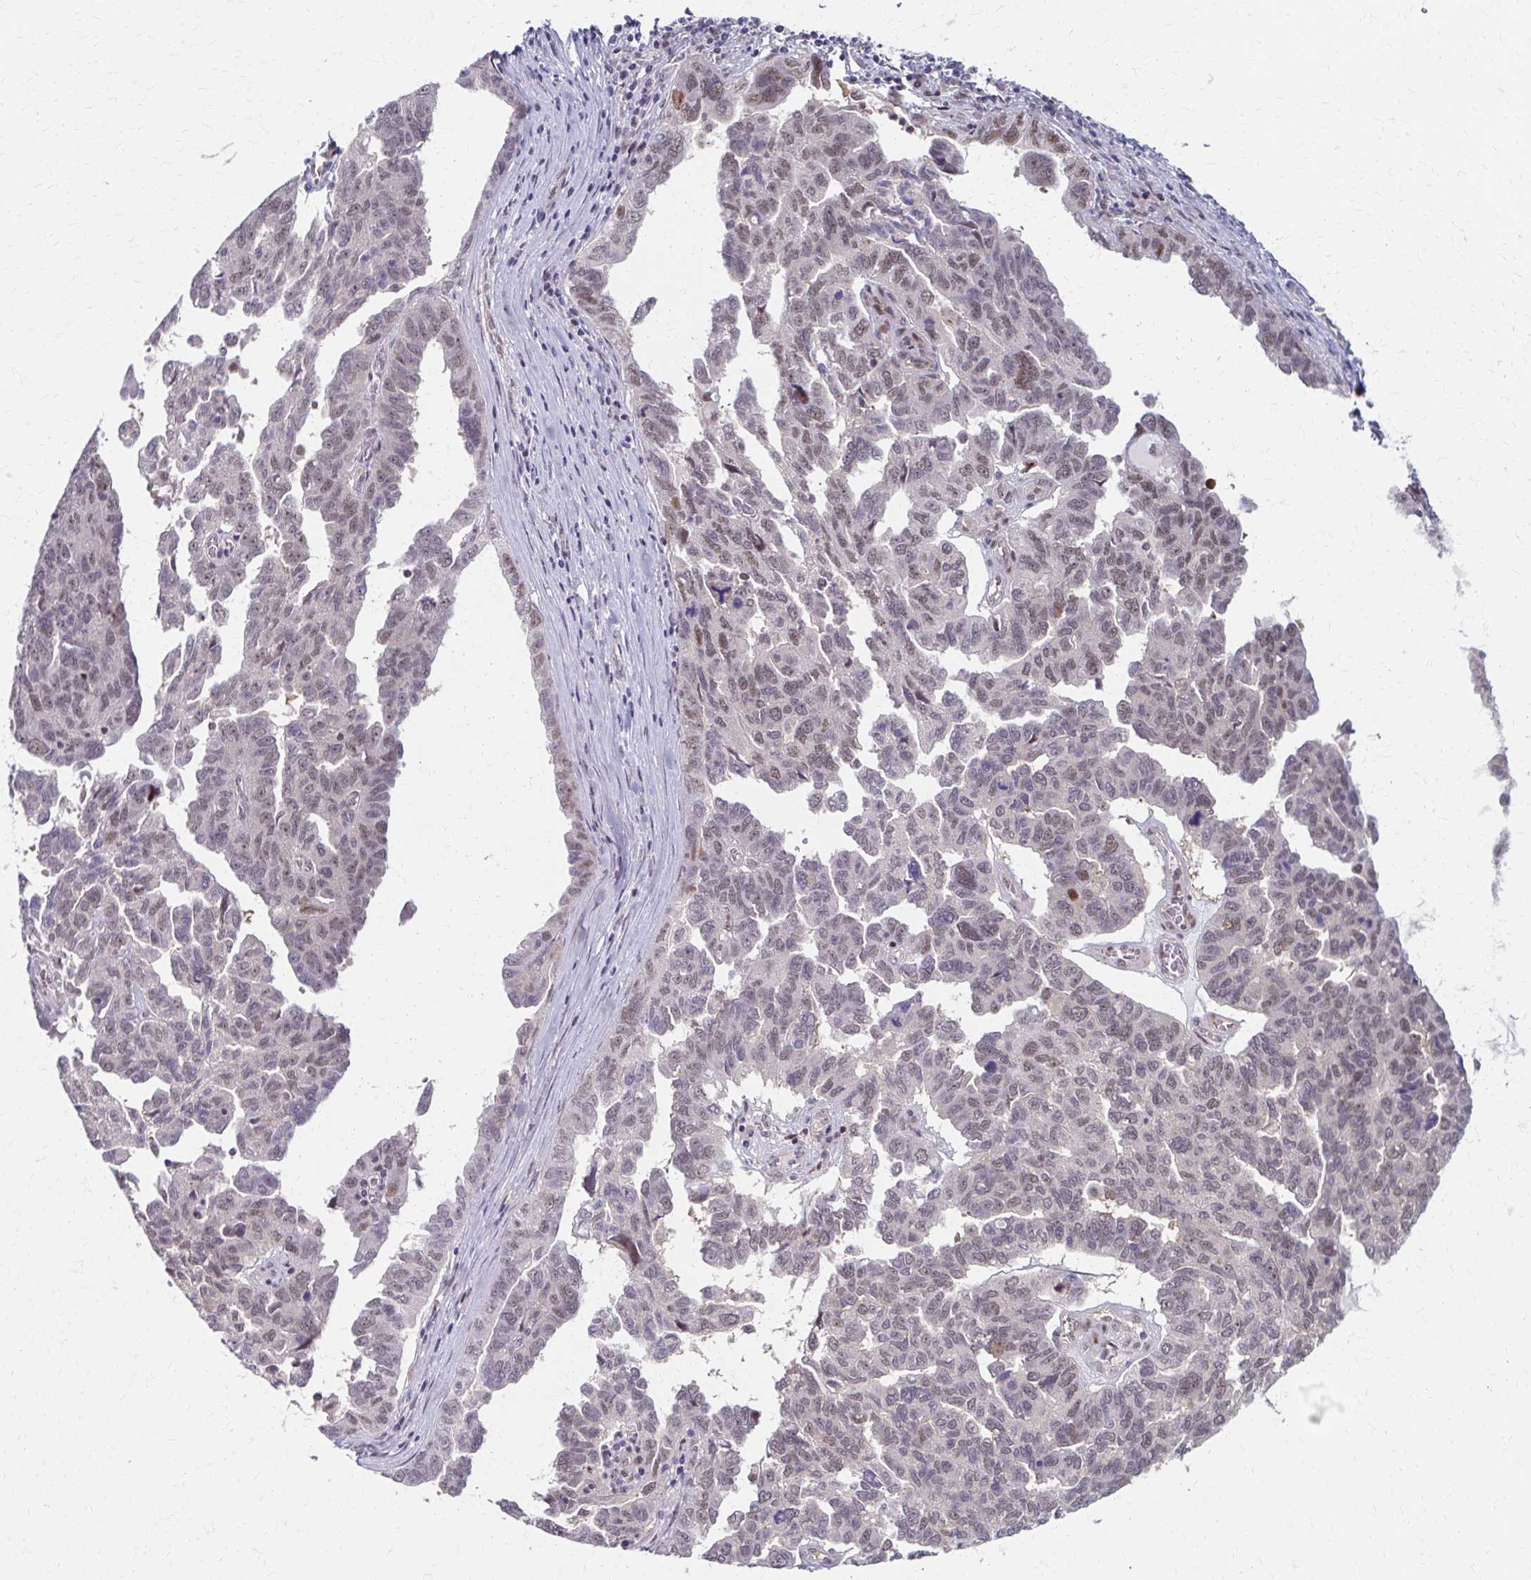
{"staining": {"intensity": "weak", "quantity": "25%-75%", "location": "nuclear"}, "tissue": "ovarian cancer", "cell_type": "Tumor cells", "image_type": "cancer", "snomed": [{"axis": "morphology", "description": "Cystadenocarcinoma, serous, NOS"}, {"axis": "topography", "description": "Ovary"}], "caption": "Ovarian cancer (serous cystadenocarcinoma) stained with a protein marker shows weak staining in tumor cells.", "gene": "PSMD7", "patient": {"sex": "female", "age": 64}}